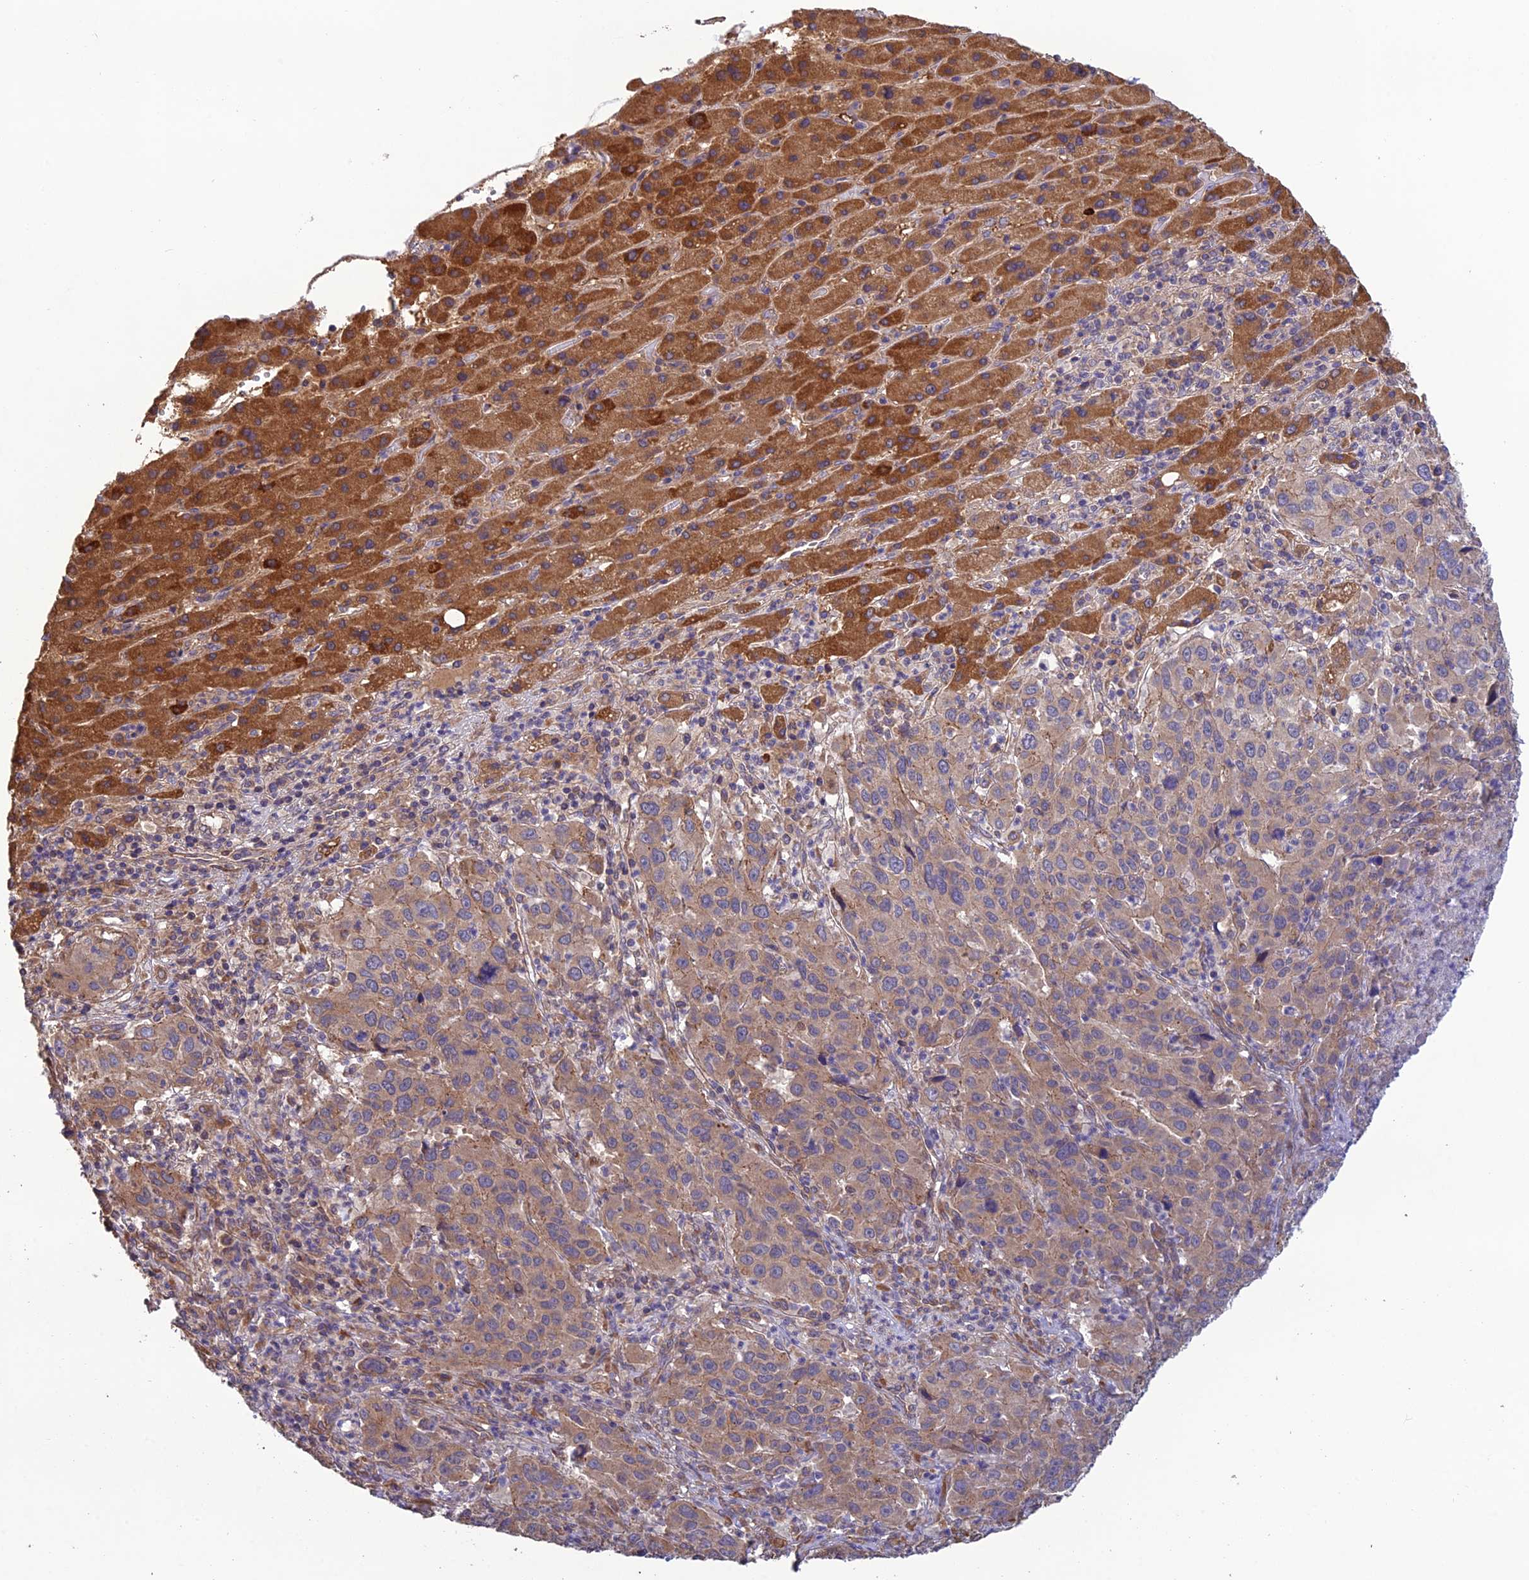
{"staining": {"intensity": "strong", "quantity": "25%-75%", "location": "cytoplasmic/membranous"}, "tissue": "liver cancer", "cell_type": "Tumor cells", "image_type": "cancer", "snomed": [{"axis": "morphology", "description": "Carcinoma, Hepatocellular, NOS"}, {"axis": "topography", "description": "Liver"}], "caption": "Protein positivity by immunohistochemistry reveals strong cytoplasmic/membranous positivity in approximately 25%-75% of tumor cells in liver cancer (hepatocellular carcinoma). The staining was performed using DAB (3,3'-diaminobenzidine), with brown indicating positive protein expression. Nuclei are stained blue with hematoxylin.", "gene": "MRNIP", "patient": {"sex": "male", "age": 63}}